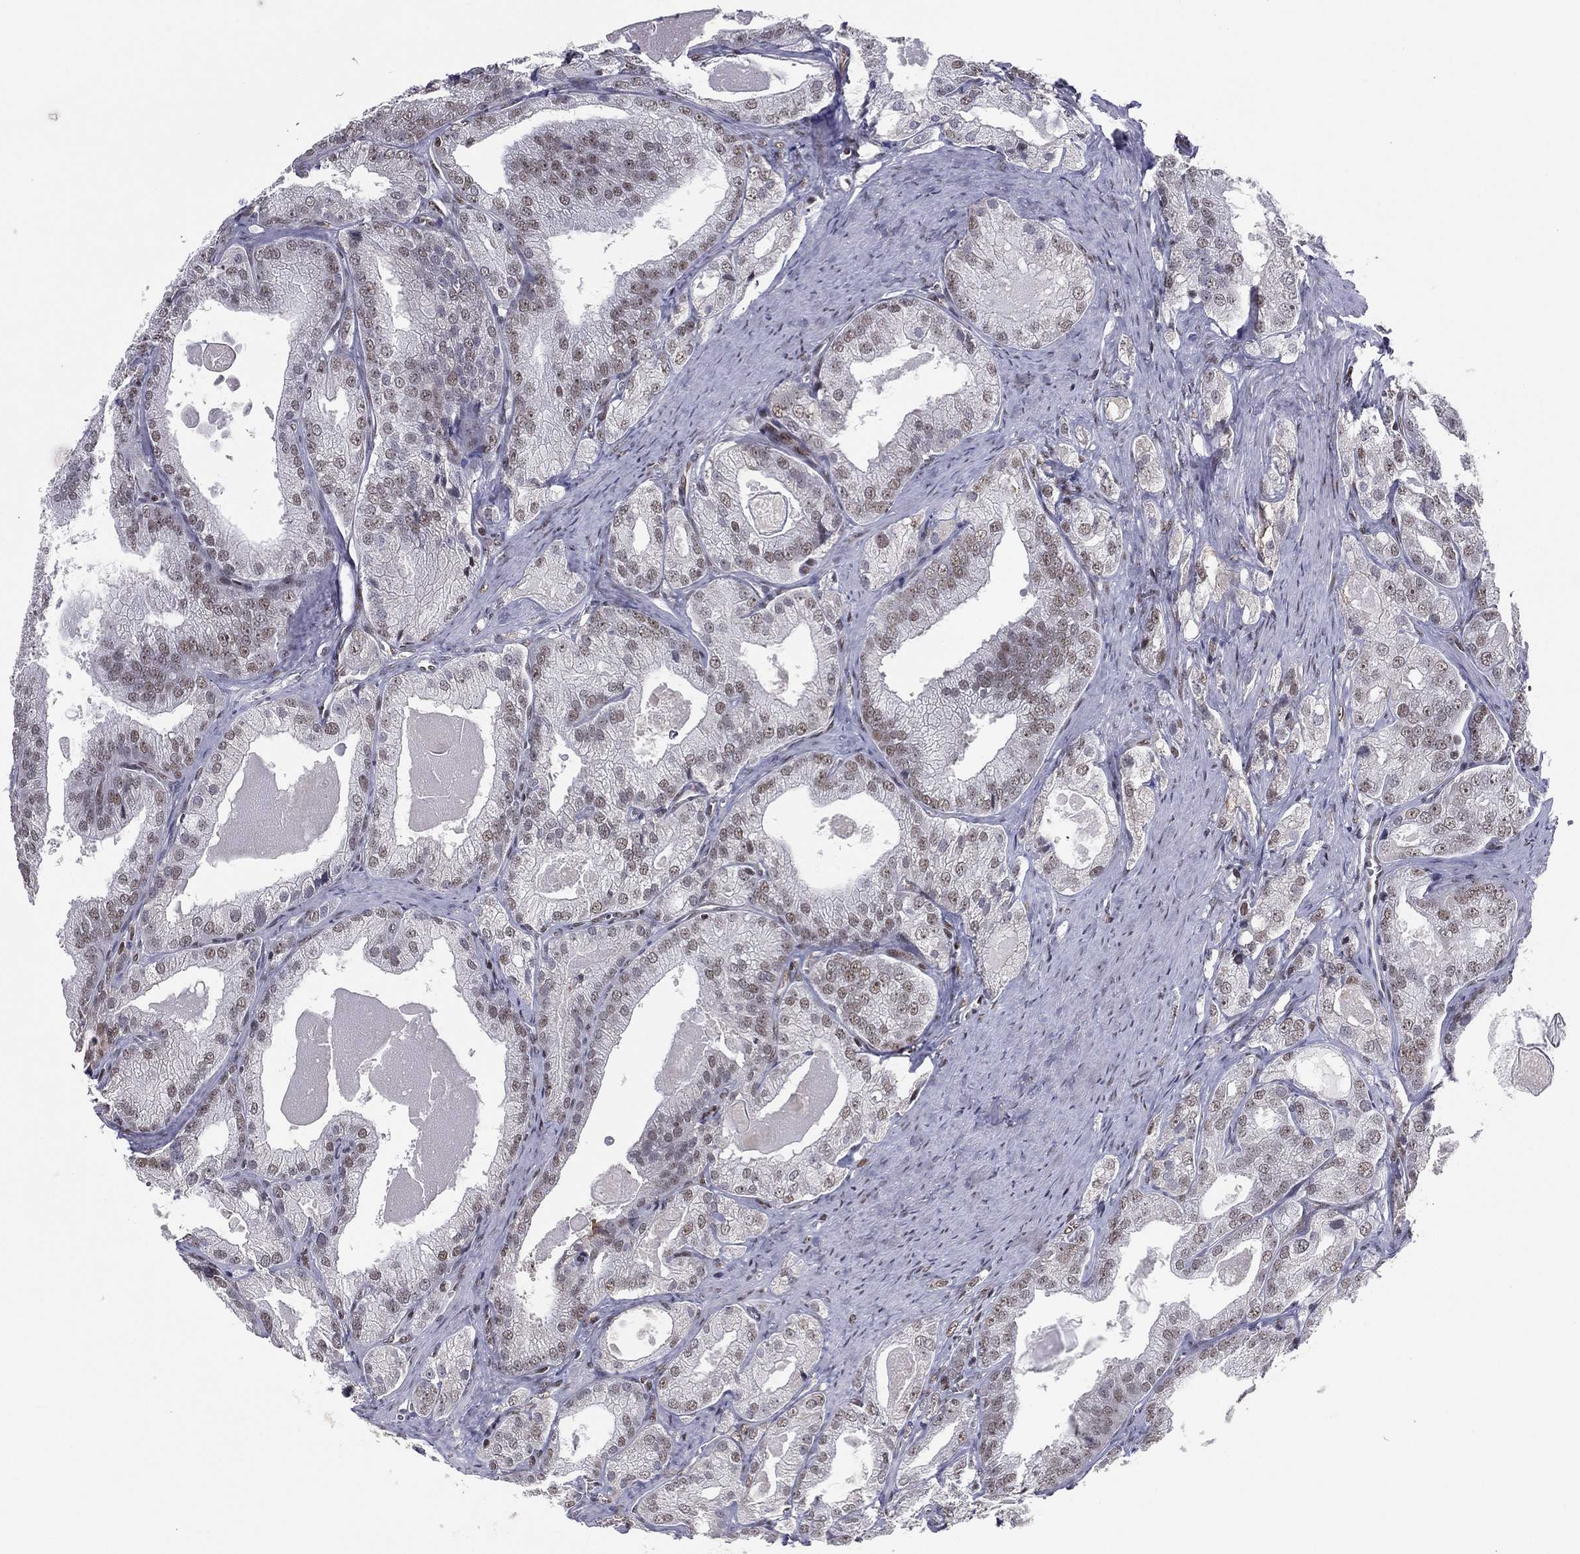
{"staining": {"intensity": "moderate", "quantity": "<25%", "location": "nuclear"}, "tissue": "prostate cancer", "cell_type": "Tumor cells", "image_type": "cancer", "snomed": [{"axis": "morphology", "description": "Adenocarcinoma, NOS"}, {"axis": "morphology", "description": "Adenocarcinoma, High grade"}, {"axis": "topography", "description": "Prostate"}], "caption": "Prostate cancer stained with DAB IHC shows low levels of moderate nuclear staining in about <25% of tumor cells.", "gene": "GPALPP1", "patient": {"sex": "male", "age": 70}}